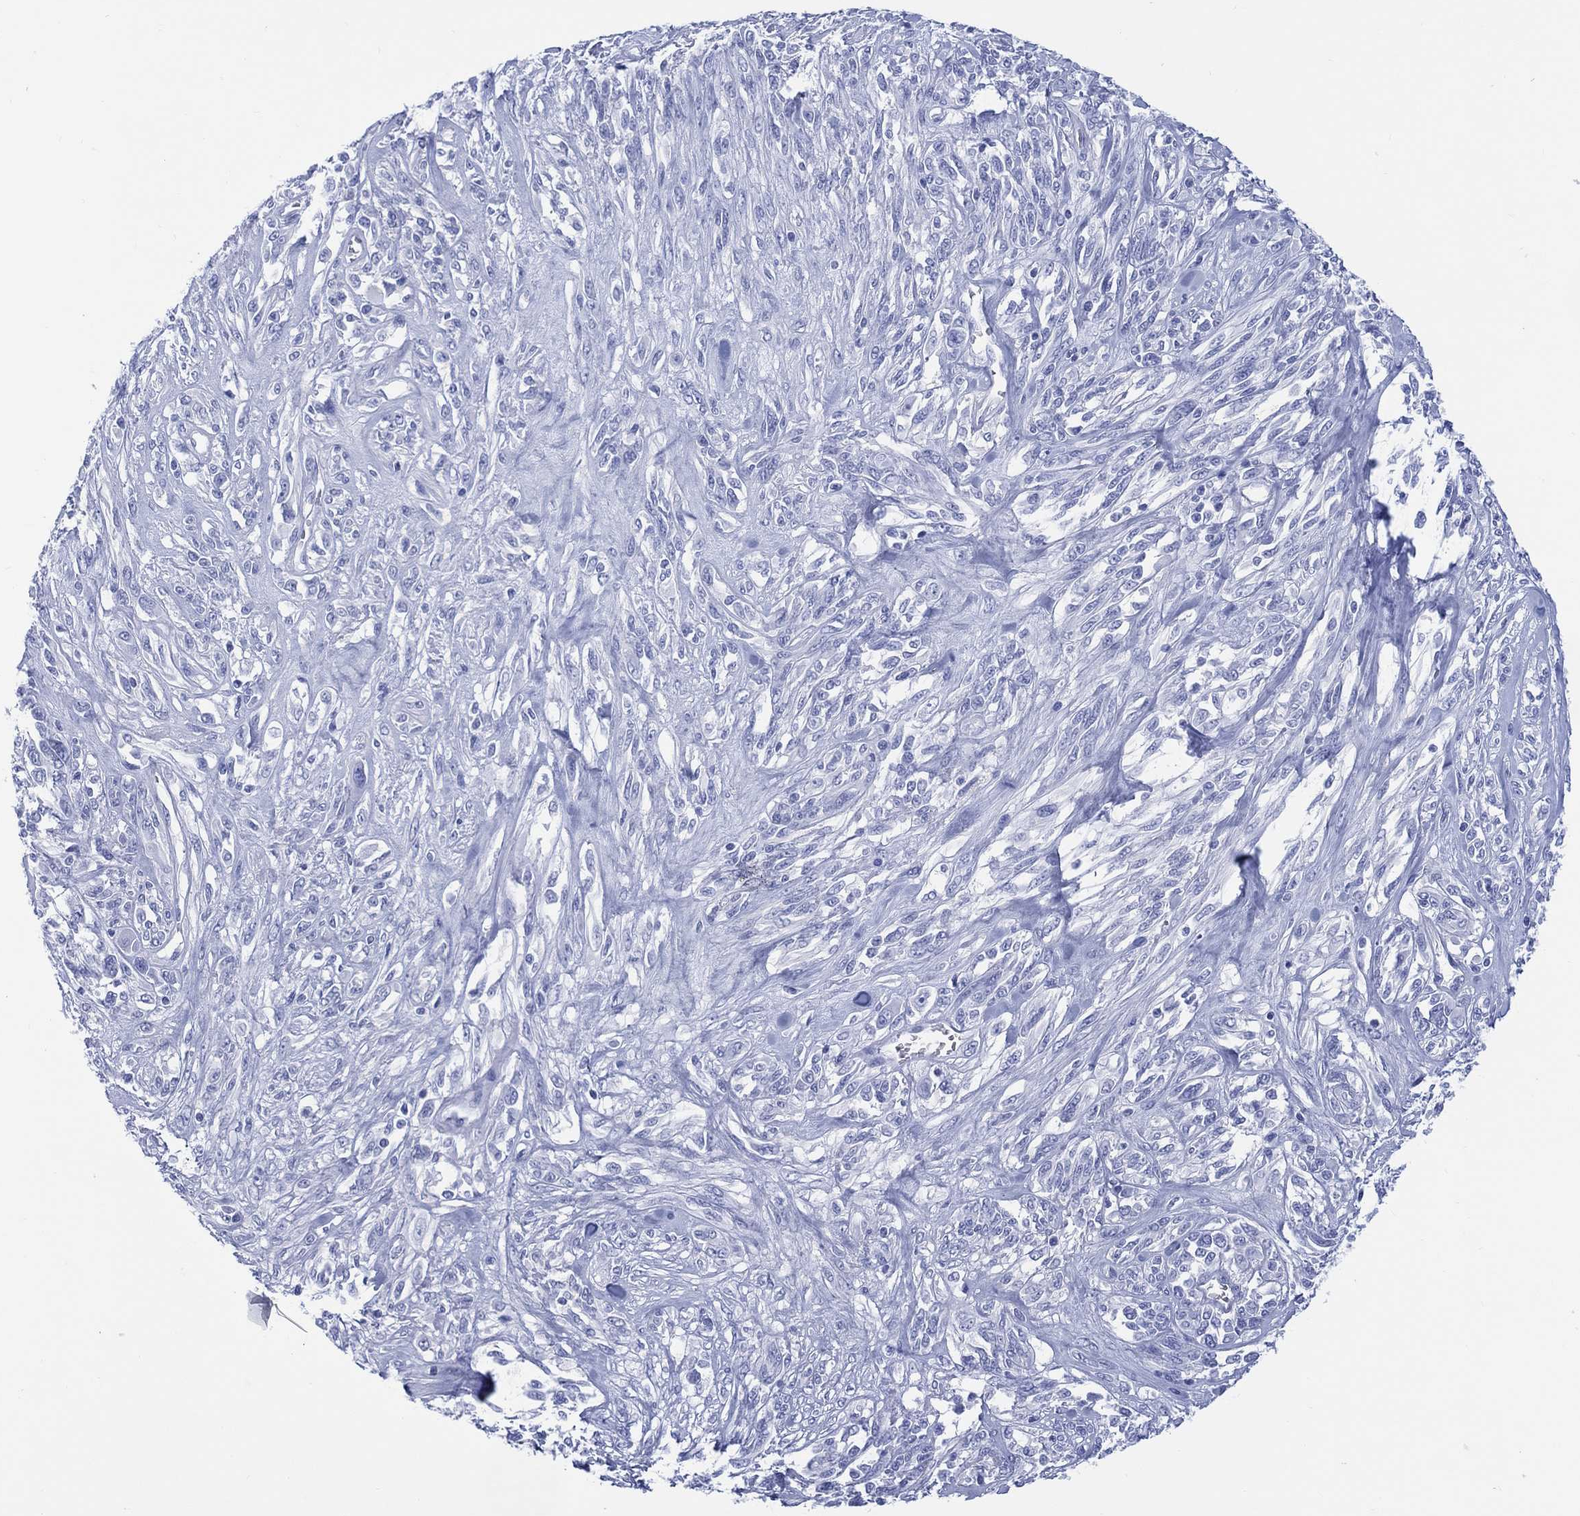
{"staining": {"intensity": "negative", "quantity": "none", "location": "none"}, "tissue": "melanoma", "cell_type": "Tumor cells", "image_type": "cancer", "snomed": [{"axis": "morphology", "description": "Malignant melanoma, NOS"}, {"axis": "topography", "description": "Skin"}], "caption": "Photomicrograph shows no protein positivity in tumor cells of melanoma tissue. The staining was performed using DAB (3,3'-diaminobenzidine) to visualize the protein expression in brown, while the nuclei were stained in blue with hematoxylin (Magnification: 20x).", "gene": "LRRD1", "patient": {"sex": "female", "age": 91}}